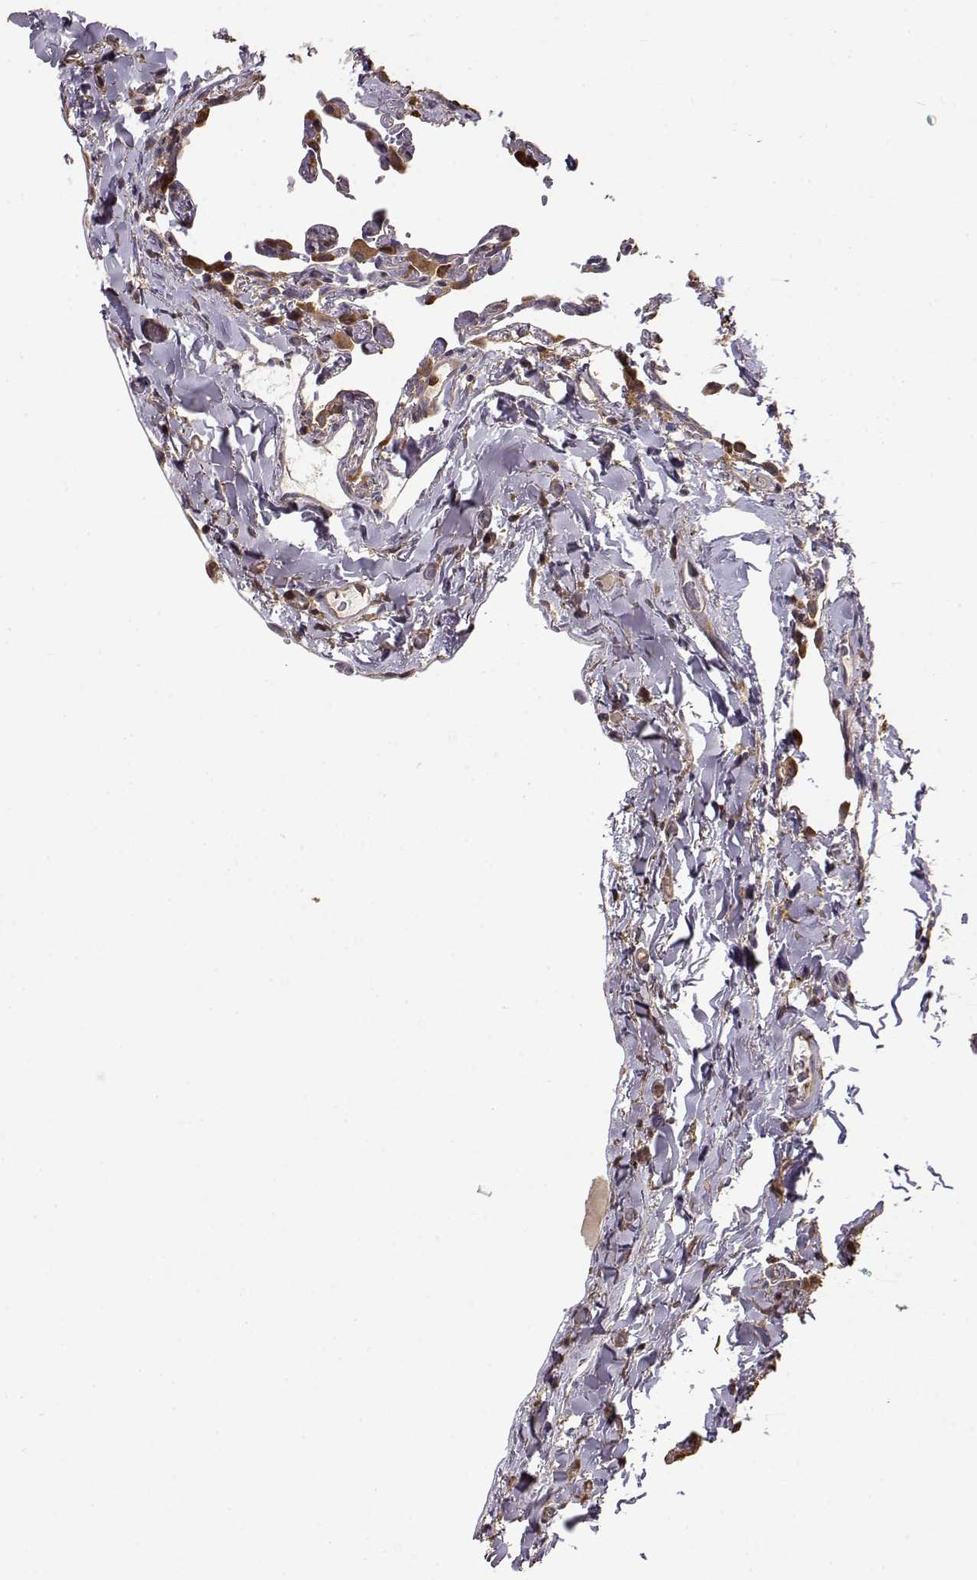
{"staining": {"intensity": "negative", "quantity": "none", "location": "none"}, "tissue": "lung", "cell_type": "Alveolar cells", "image_type": "normal", "snomed": [{"axis": "morphology", "description": "Normal tissue, NOS"}, {"axis": "topography", "description": "Lung"}], "caption": "Lung stained for a protein using immunohistochemistry (IHC) reveals no expression alveolar cells.", "gene": "CRIM1", "patient": {"sex": "female", "age": 57}}